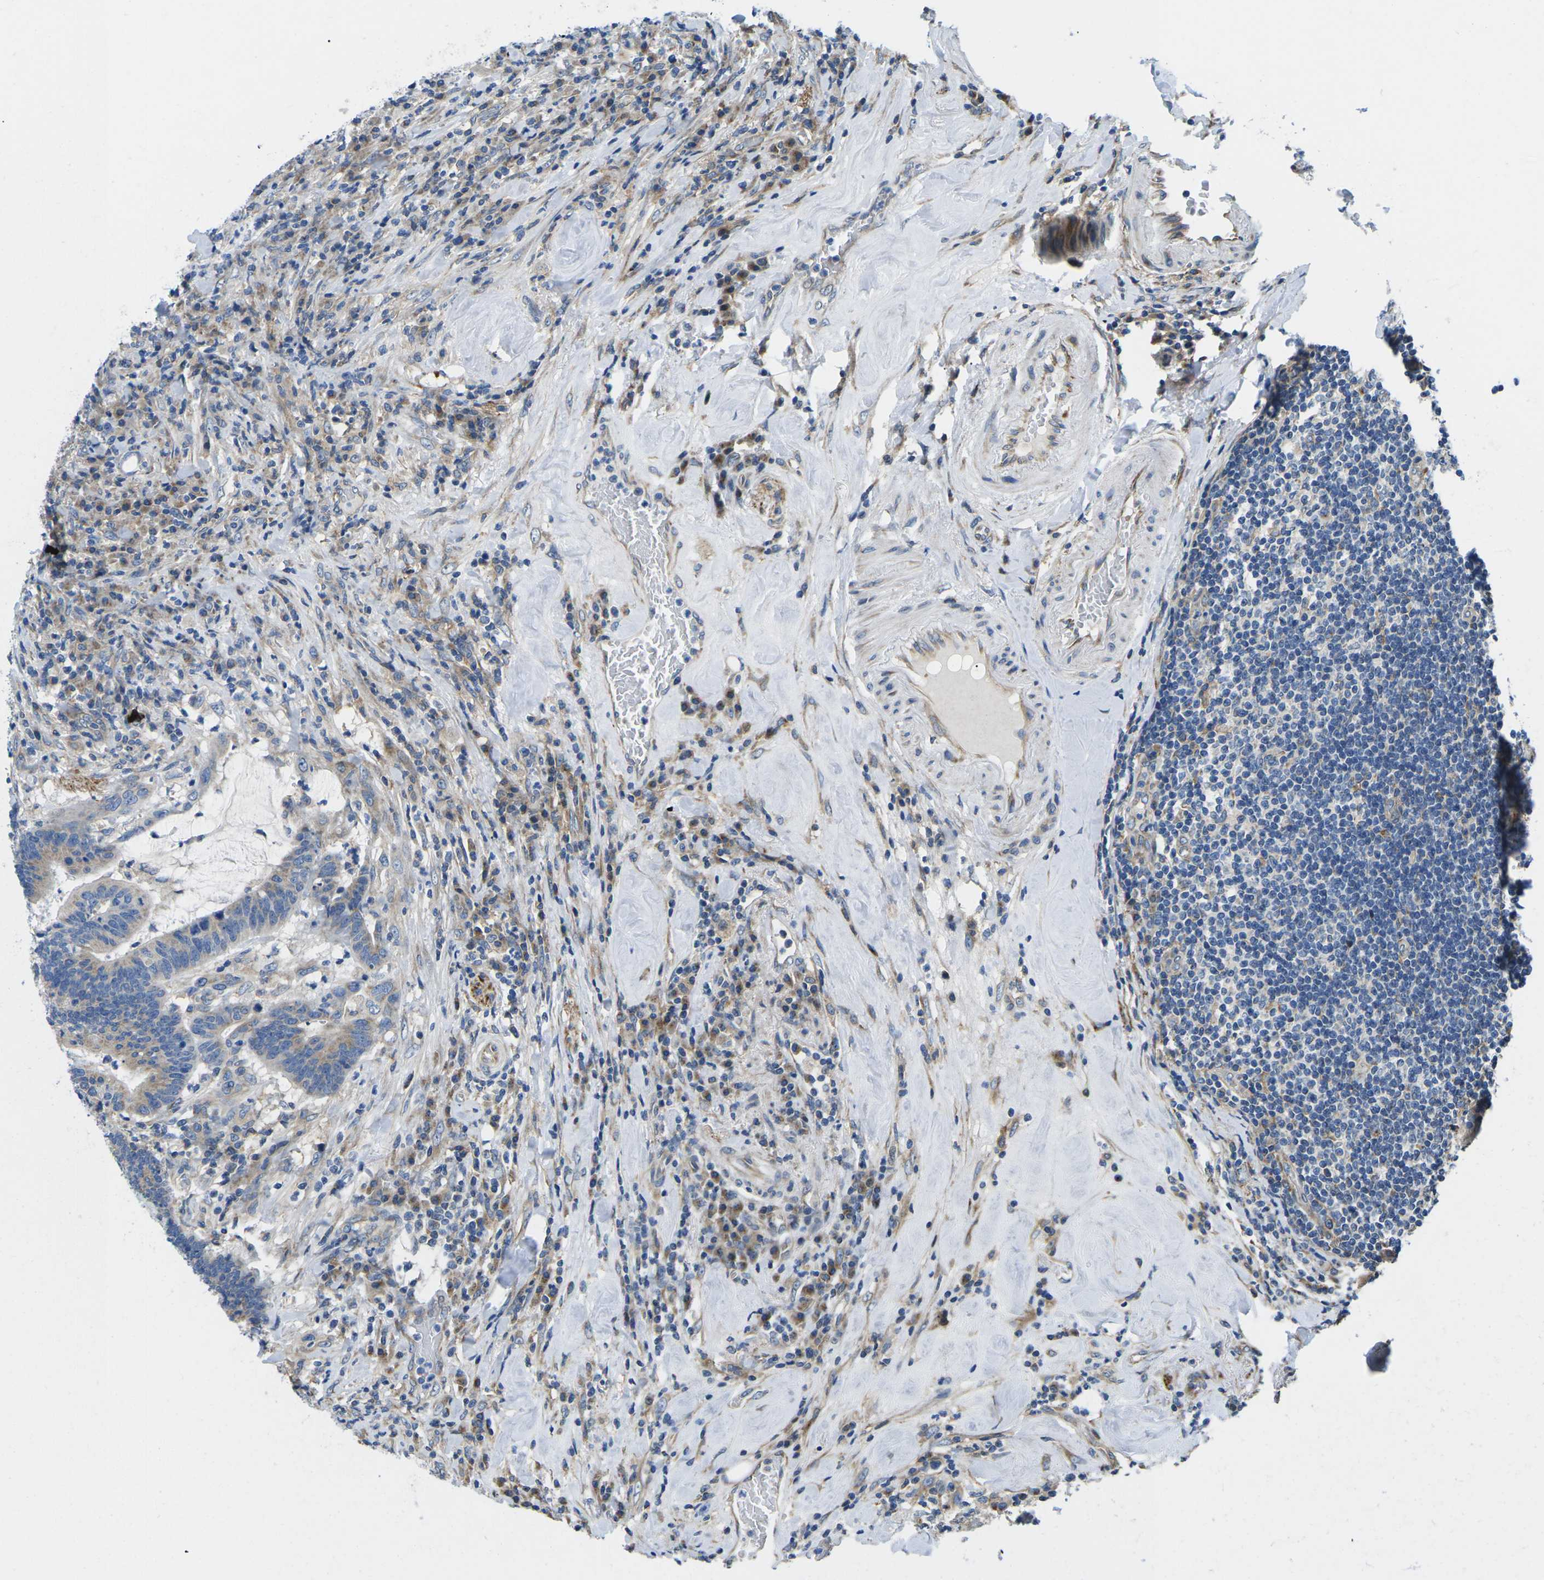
{"staining": {"intensity": "weak", "quantity": ">75%", "location": "cytoplasmic/membranous"}, "tissue": "colorectal cancer", "cell_type": "Tumor cells", "image_type": "cancer", "snomed": [{"axis": "morphology", "description": "Normal tissue, NOS"}, {"axis": "morphology", "description": "Adenocarcinoma, NOS"}, {"axis": "topography", "description": "Colon"}], "caption": "Adenocarcinoma (colorectal) stained for a protein (brown) demonstrates weak cytoplasmic/membranous positive expression in approximately >75% of tumor cells.", "gene": "TMEFF2", "patient": {"sex": "female", "age": 66}}